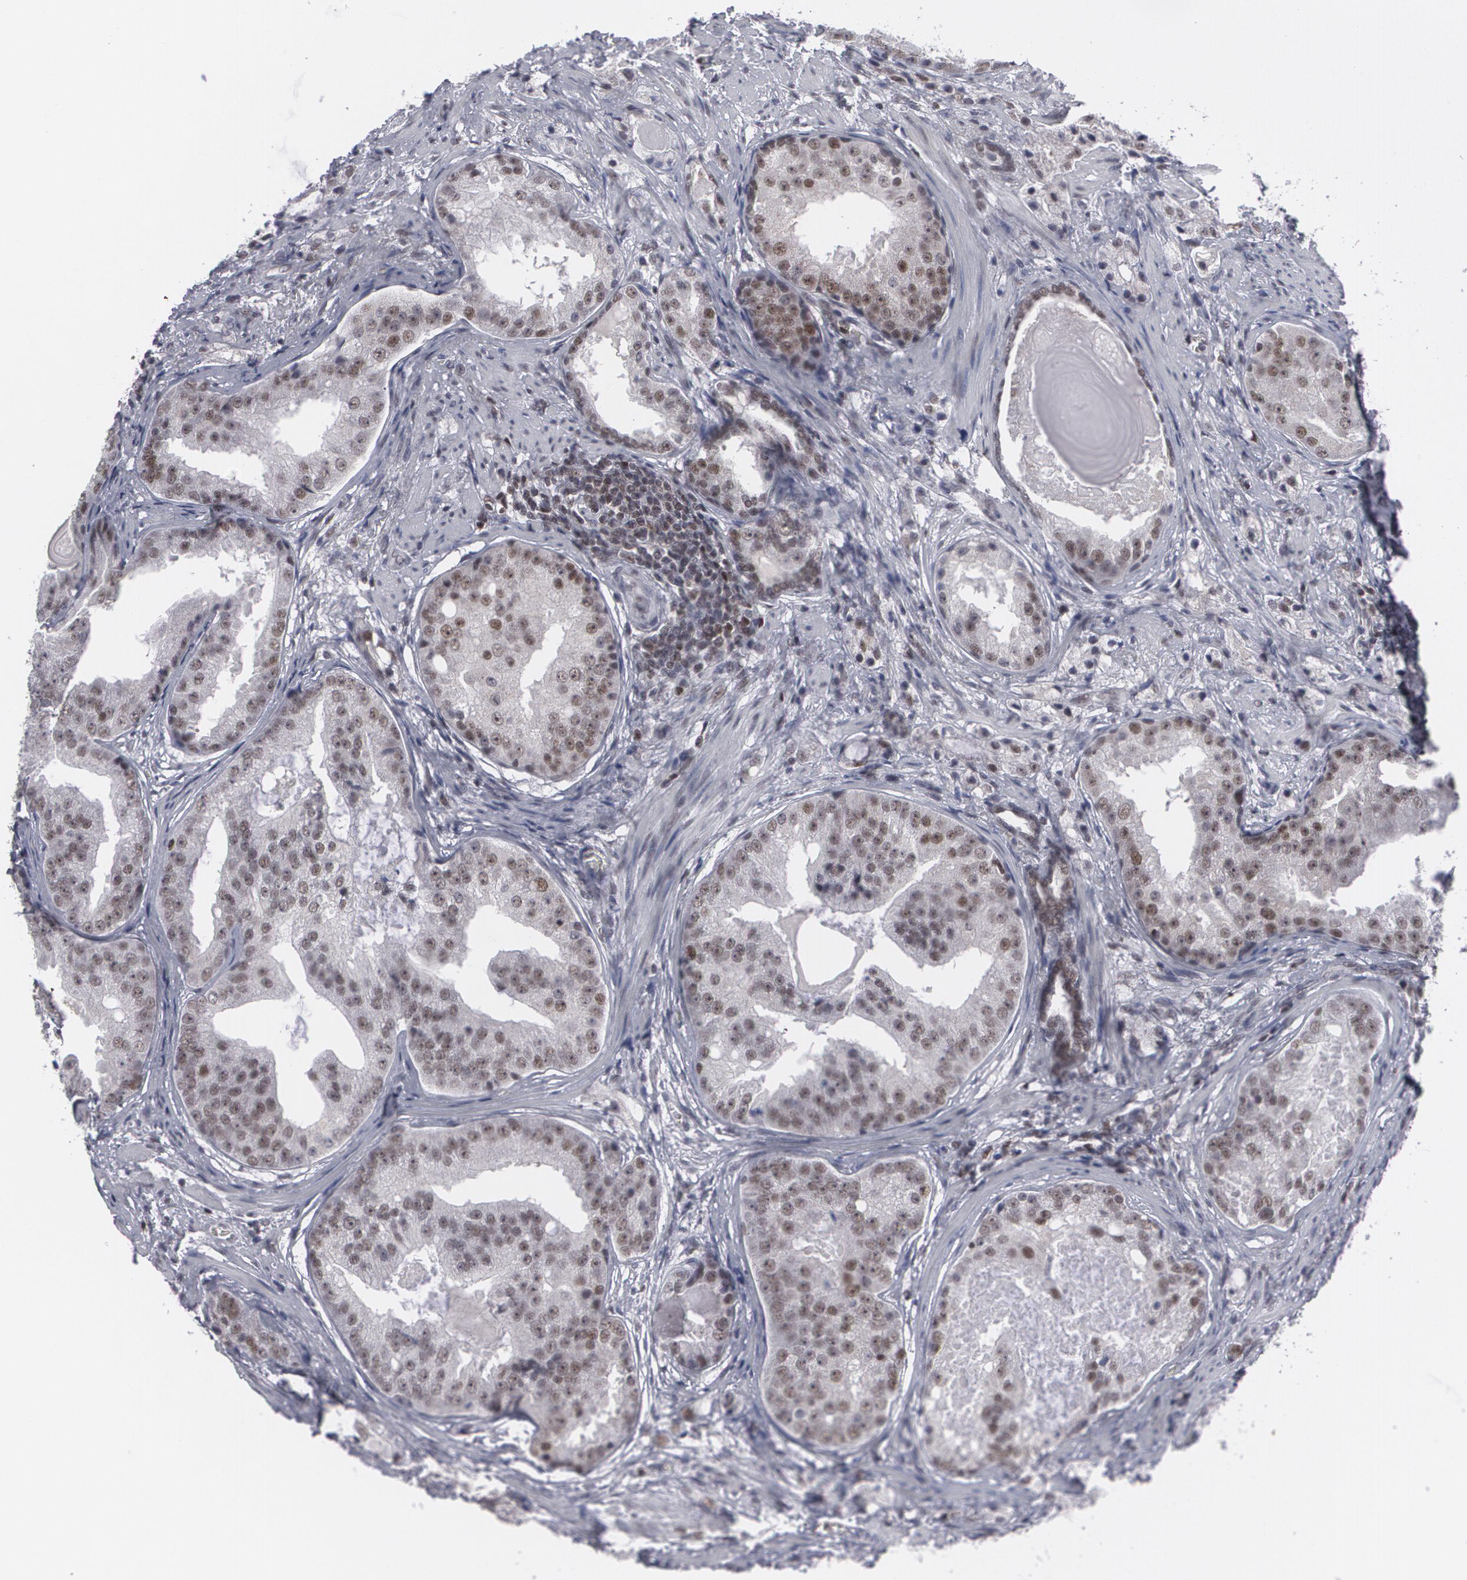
{"staining": {"intensity": "moderate", "quantity": "25%-75%", "location": "cytoplasmic/membranous,nuclear"}, "tissue": "prostate cancer", "cell_type": "Tumor cells", "image_type": "cancer", "snomed": [{"axis": "morphology", "description": "Adenocarcinoma, High grade"}, {"axis": "topography", "description": "Prostate"}], "caption": "Immunohistochemistry (IHC) image of neoplastic tissue: human prostate cancer stained using IHC exhibits medium levels of moderate protein expression localized specifically in the cytoplasmic/membranous and nuclear of tumor cells, appearing as a cytoplasmic/membranous and nuclear brown color.", "gene": "MCL1", "patient": {"sex": "male", "age": 68}}